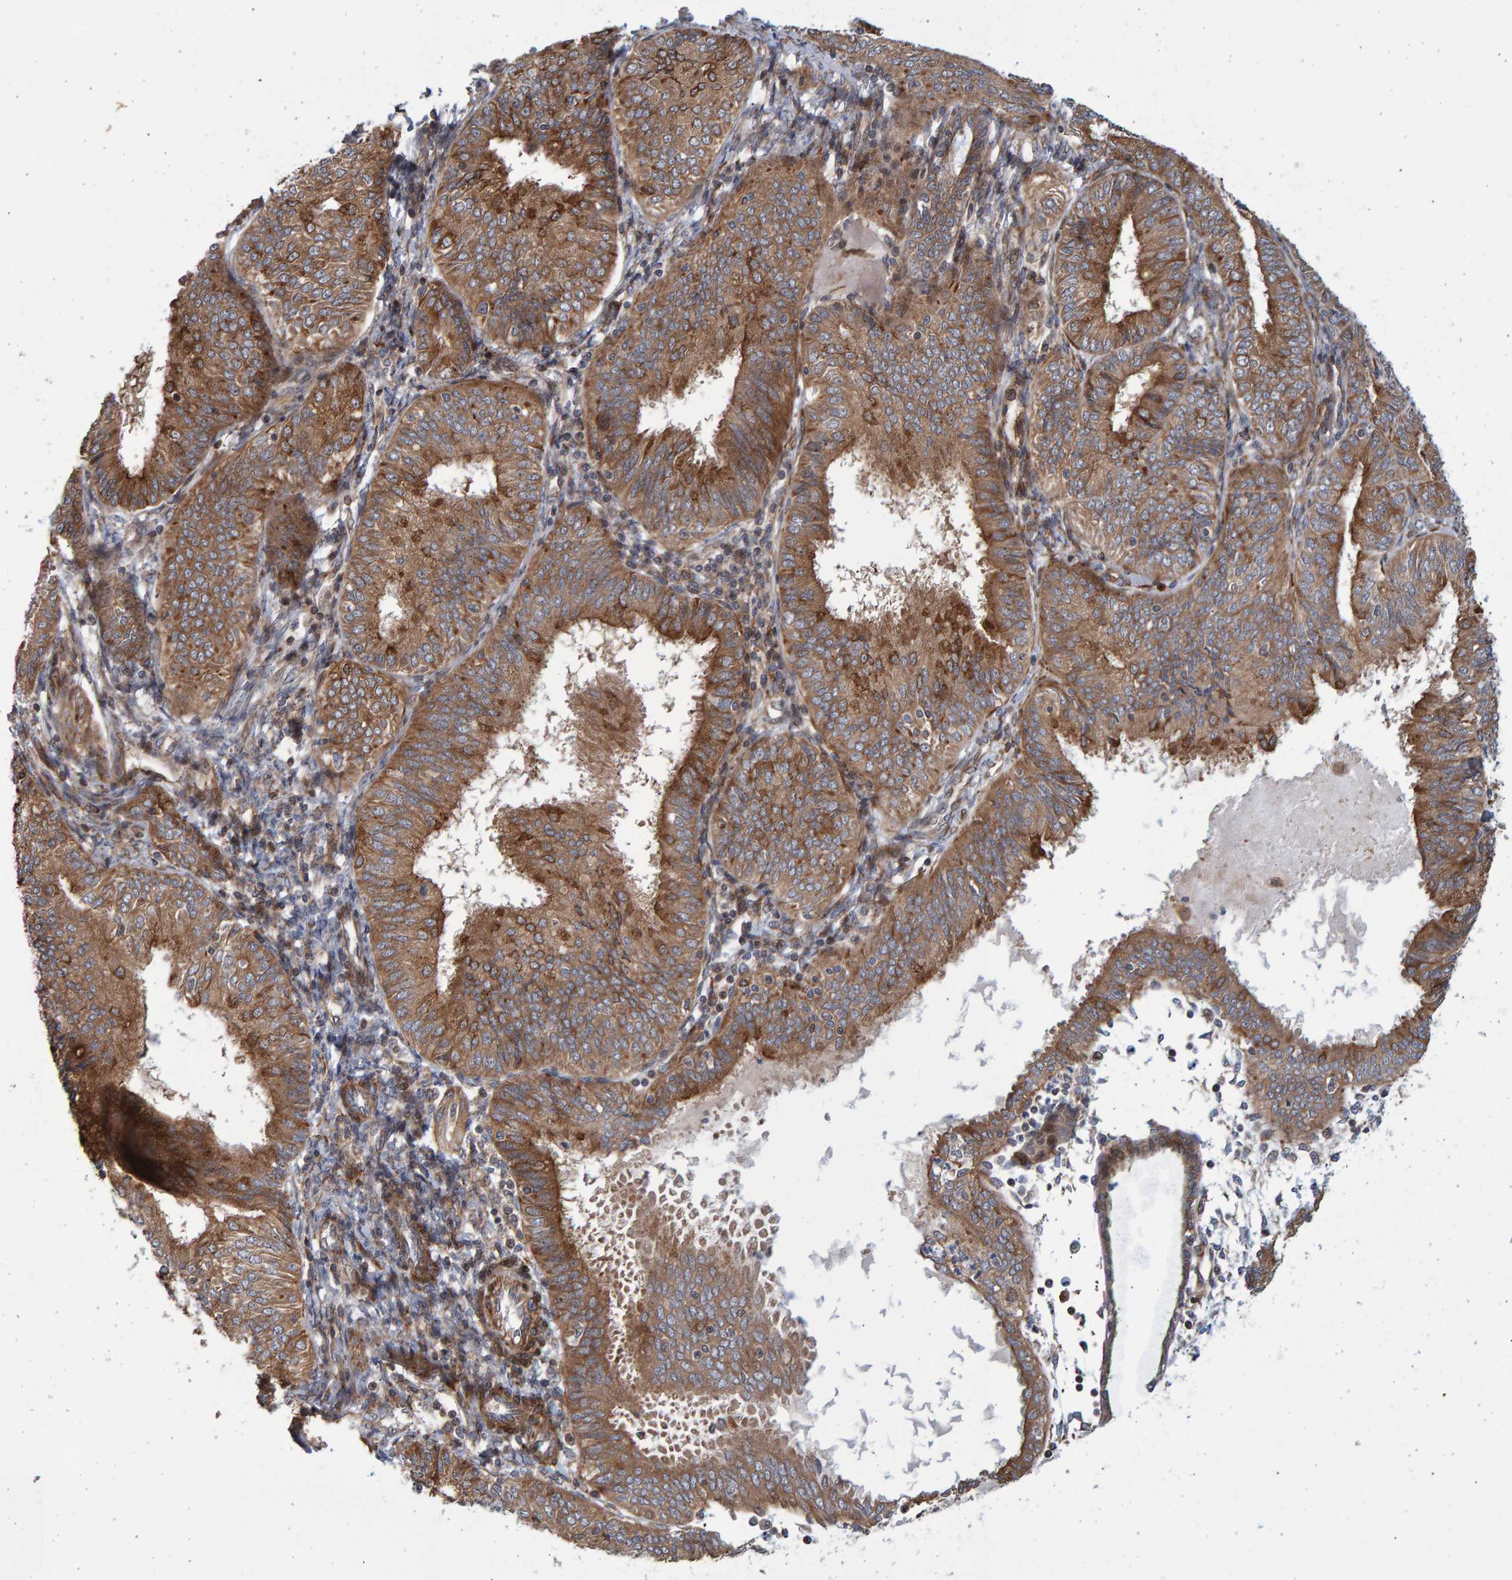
{"staining": {"intensity": "moderate", "quantity": ">75%", "location": "cytoplasmic/membranous"}, "tissue": "endometrial cancer", "cell_type": "Tumor cells", "image_type": "cancer", "snomed": [{"axis": "morphology", "description": "Adenocarcinoma, NOS"}, {"axis": "topography", "description": "Endometrium"}], "caption": "Endometrial adenocarcinoma stained for a protein reveals moderate cytoplasmic/membranous positivity in tumor cells.", "gene": "LRBA", "patient": {"sex": "female", "age": 58}}